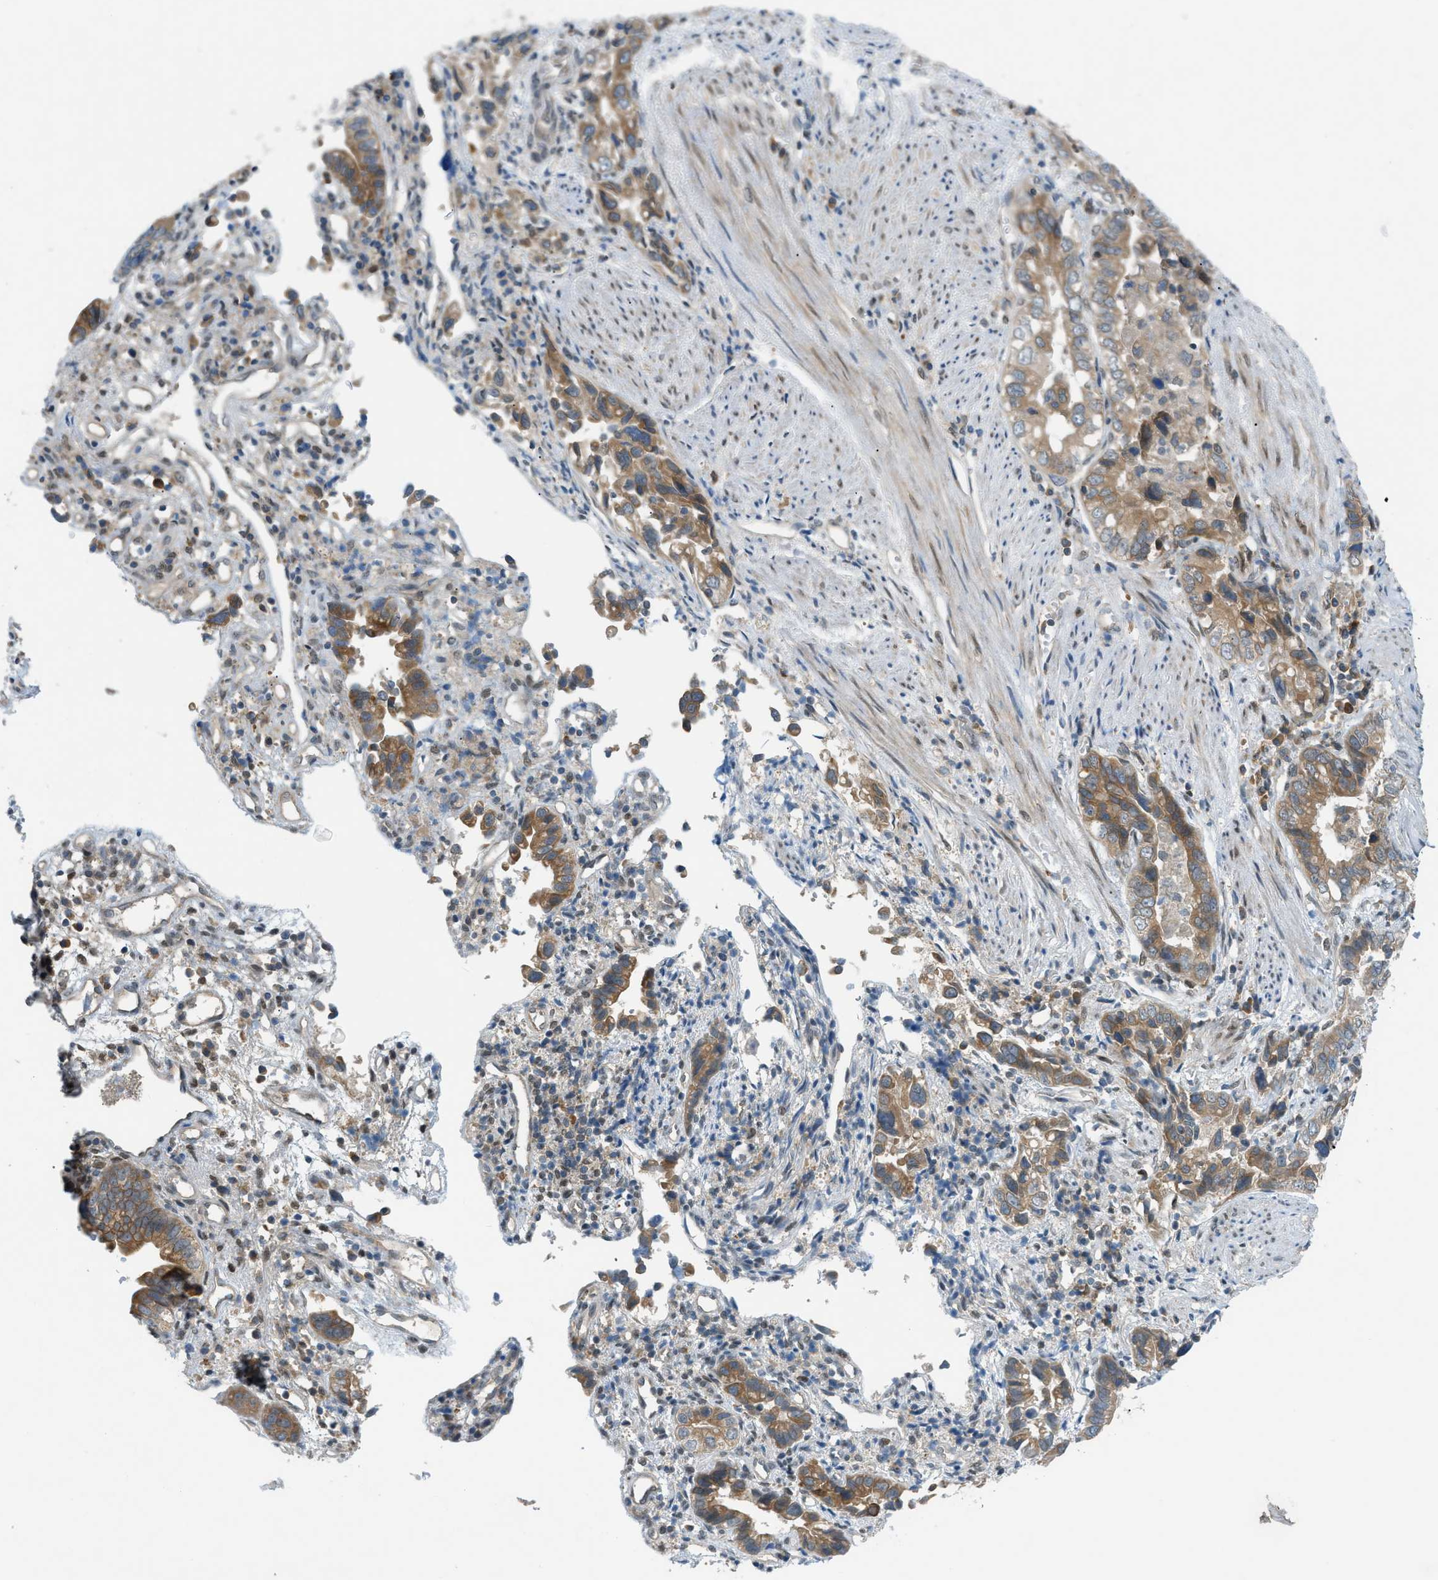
{"staining": {"intensity": "moderate", "quantity": ">75%", "location": "cytoplasmic/membranous"}, "tissue": "liver cancer", "cell_type": "Tumor cells", "image_type": "cancer", "snomed": [{"axis": "morphology", "description": "Cholangiocarcinoma"}, {"axis": "topography", "description": "Liver"}], "caption": "DAB immunohistochemical staining of human cholangiocarcinoma (liver) shows moderate cytoplasmic/membranous protein staining in about >75% of tumor cells.", "gene": "DYRK1A", "patient": {"sex": "female", "age": 79}}